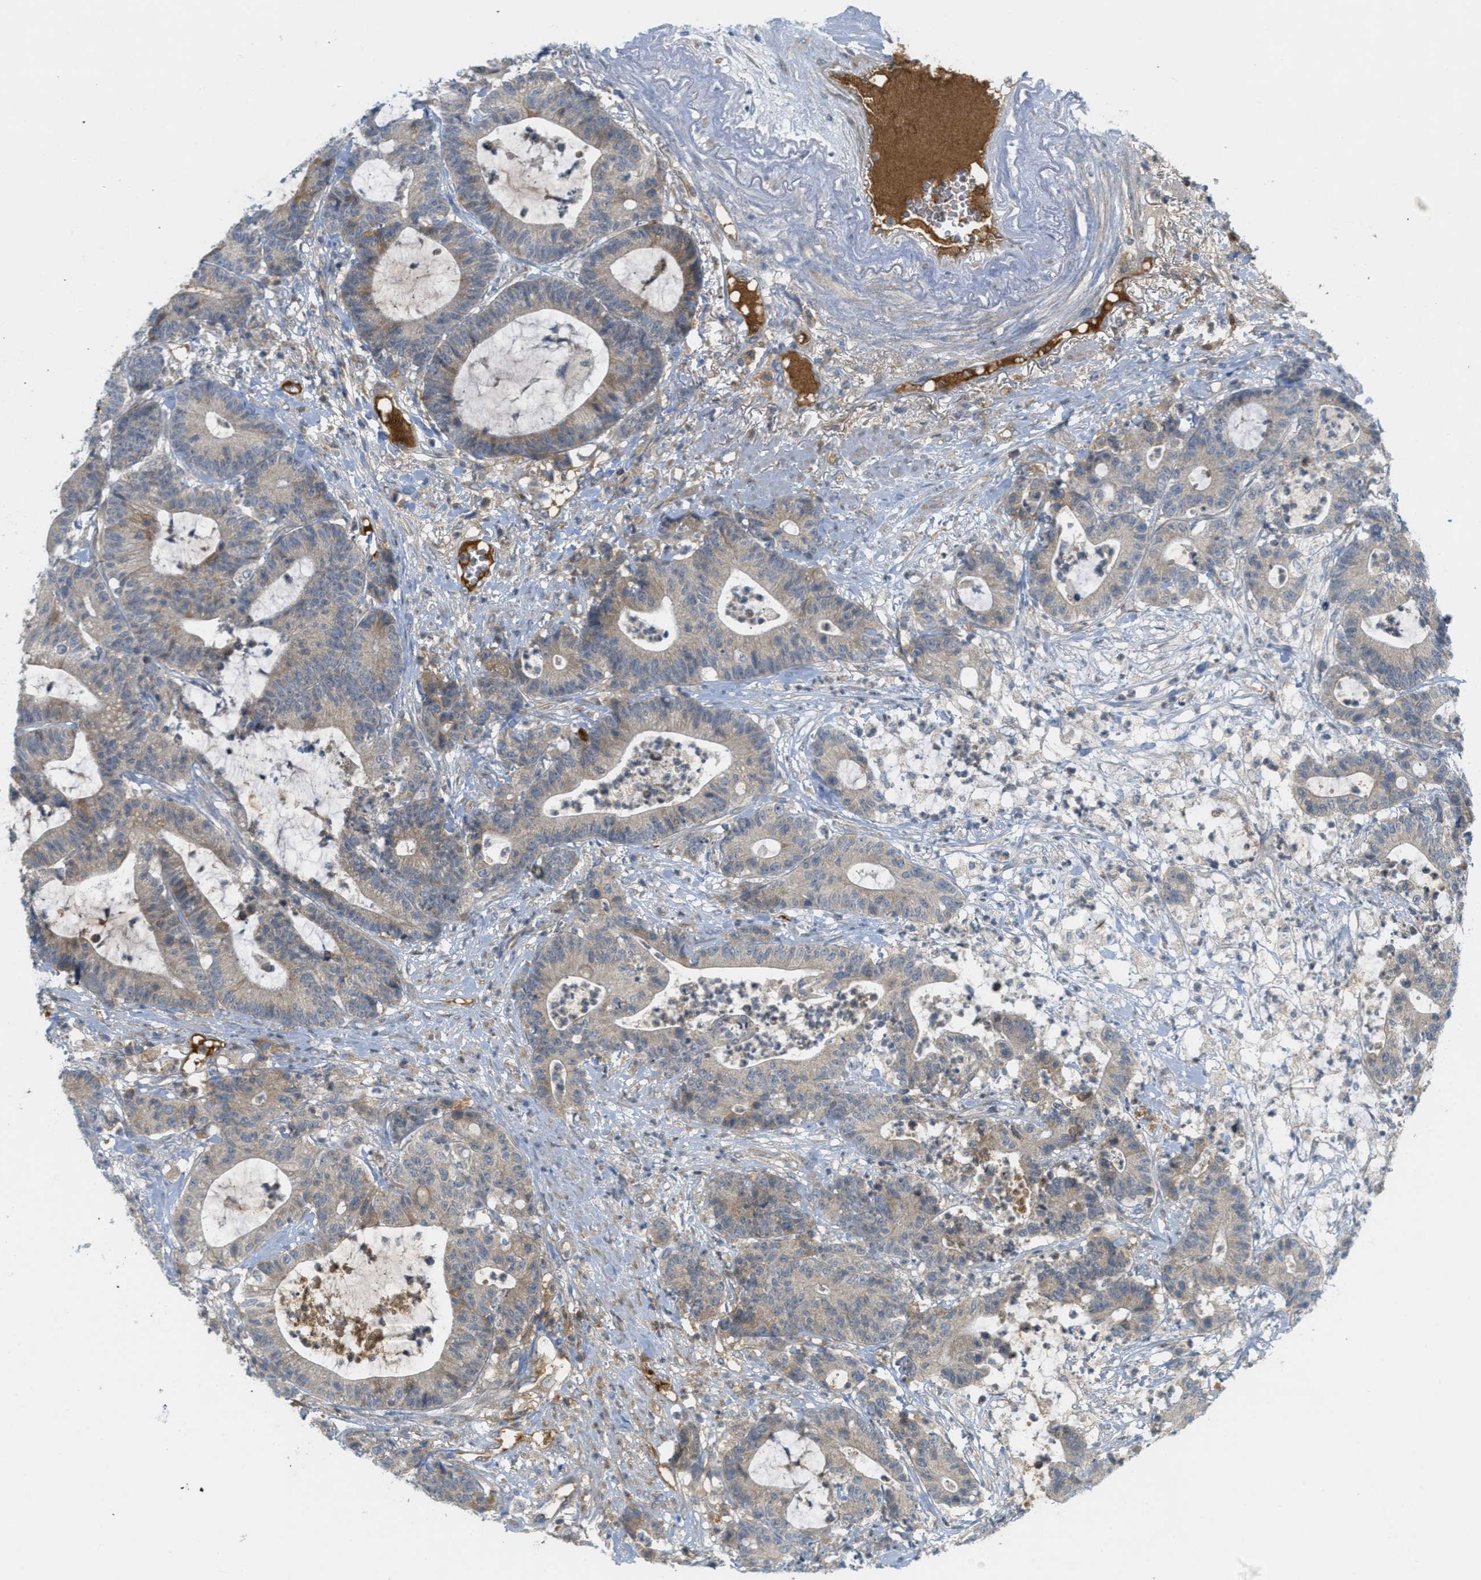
{"staining": {"intensity": "moderate", "quantity": ">75%", "location": "cytoplasmic/membranous"}, "tissue": "colorectal cancer", "cell_type": "Tumor cells", "image_type": "cancer", "snomed": [{"axis": "morphology", "description": "Adenocarcinoma, NOS"}, {"axis": "topography", "description": "Colon"}], "caption": "Tumor cells reveal moderate cytoplasmic/membranous expression in about >75% of cells in colorectal cancer (adenocarcinoma).", "gene": "PROC", "patient": {"sex": "female", "age": 84}}